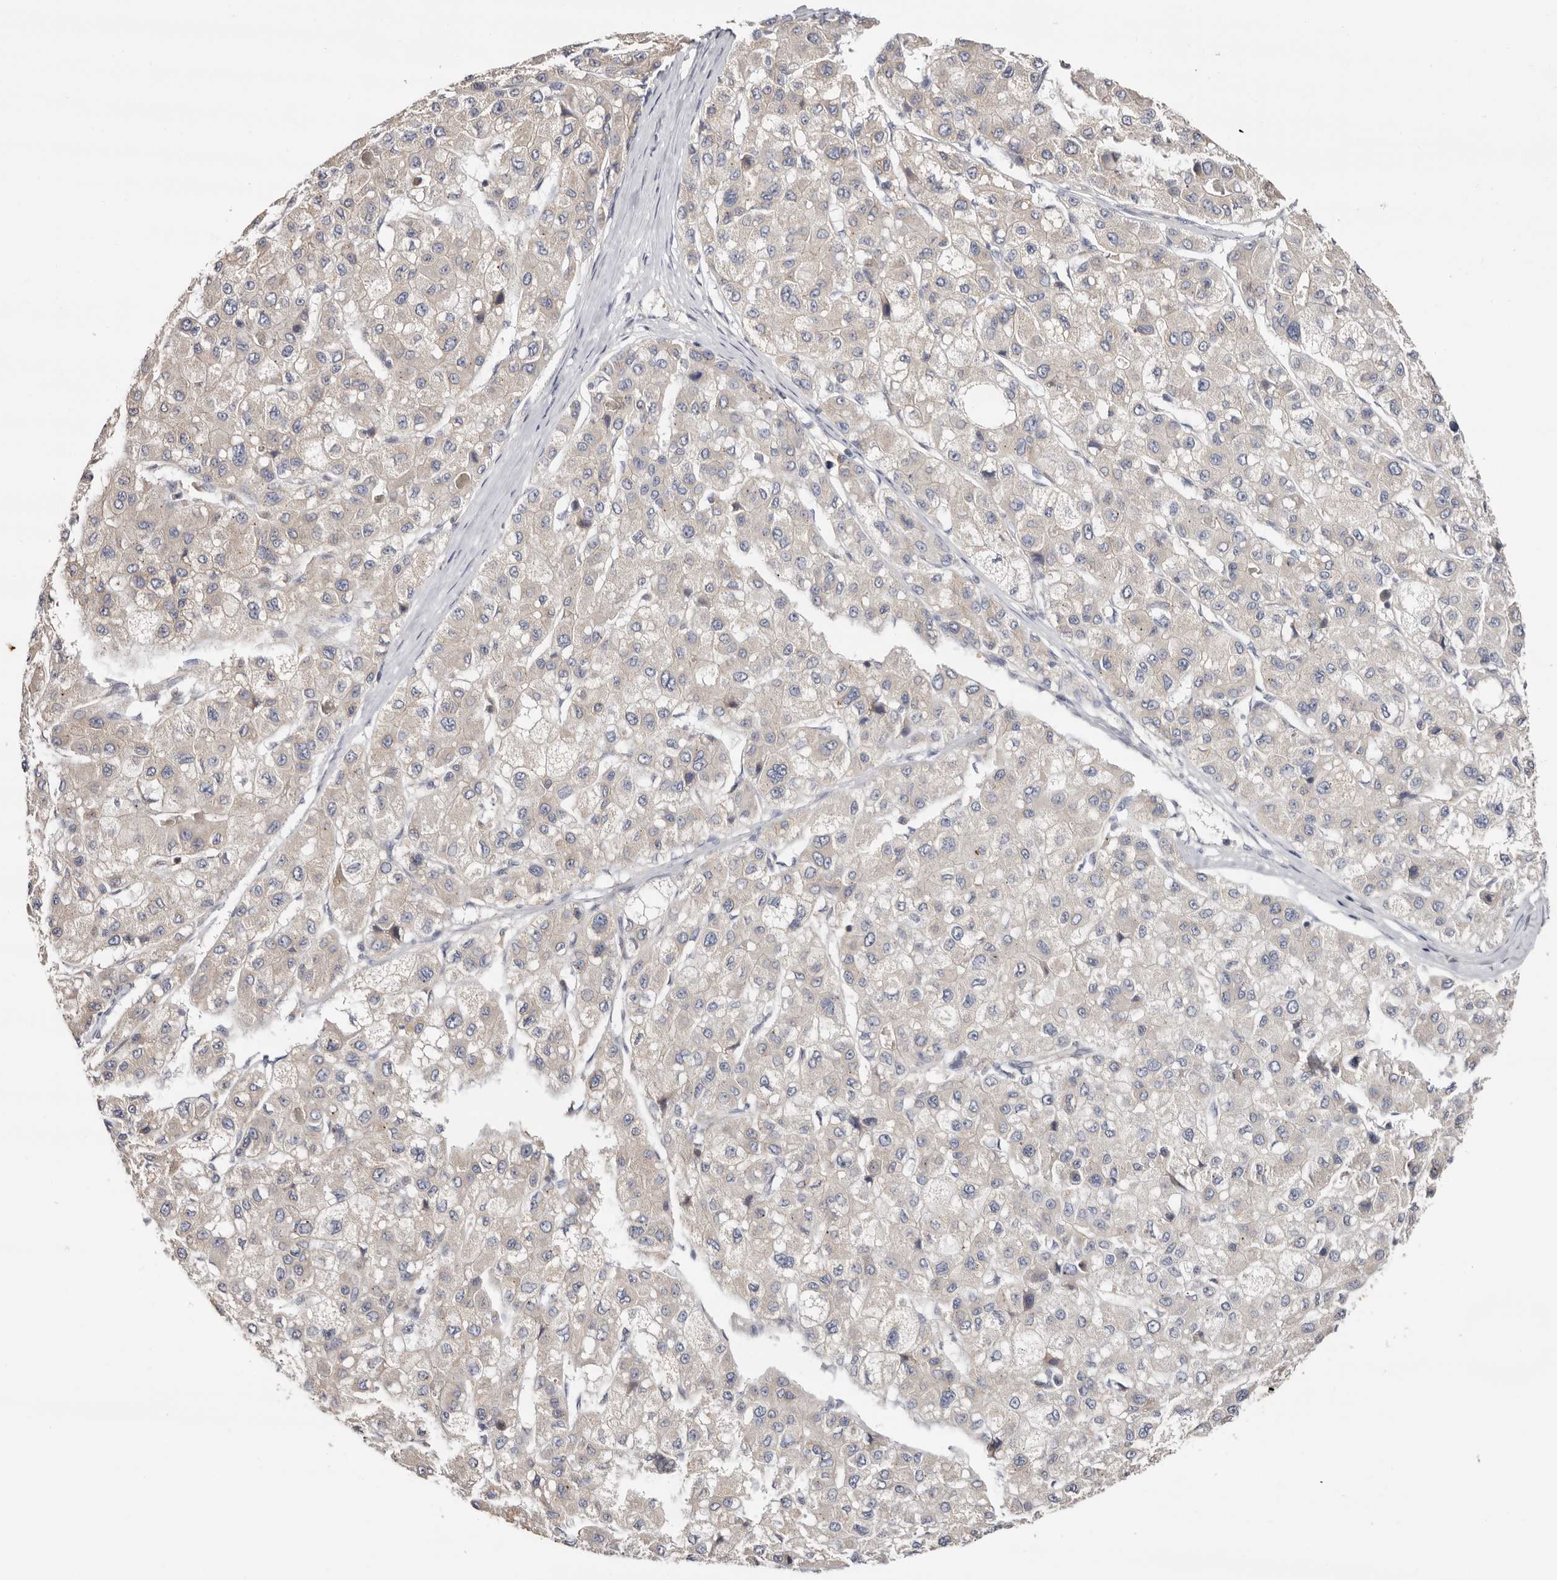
{"staining": {"intensity": "negative", "quantity": "none", "location": "none"}, "tissue": "liver cancer", "cell_type": "Tumor cells", "image_type": "cancer", "snomed": [{"axis": "morphology", "description": "Carcinoma, Hepatocellular, NOS"}, {"axis": "topography", "description": "Liver"}], "caption": "Immunohistochemistry histopathology image of liver cancer (hepatocellular carcinoma) stained for a protein (brown), which reveals no expression in tumor cells. (DAB immunohistochemistry (IHC) with hematoxylin counter stain).", "gene": "S100A14", "patient": {"sex": "male", "age": 80}}